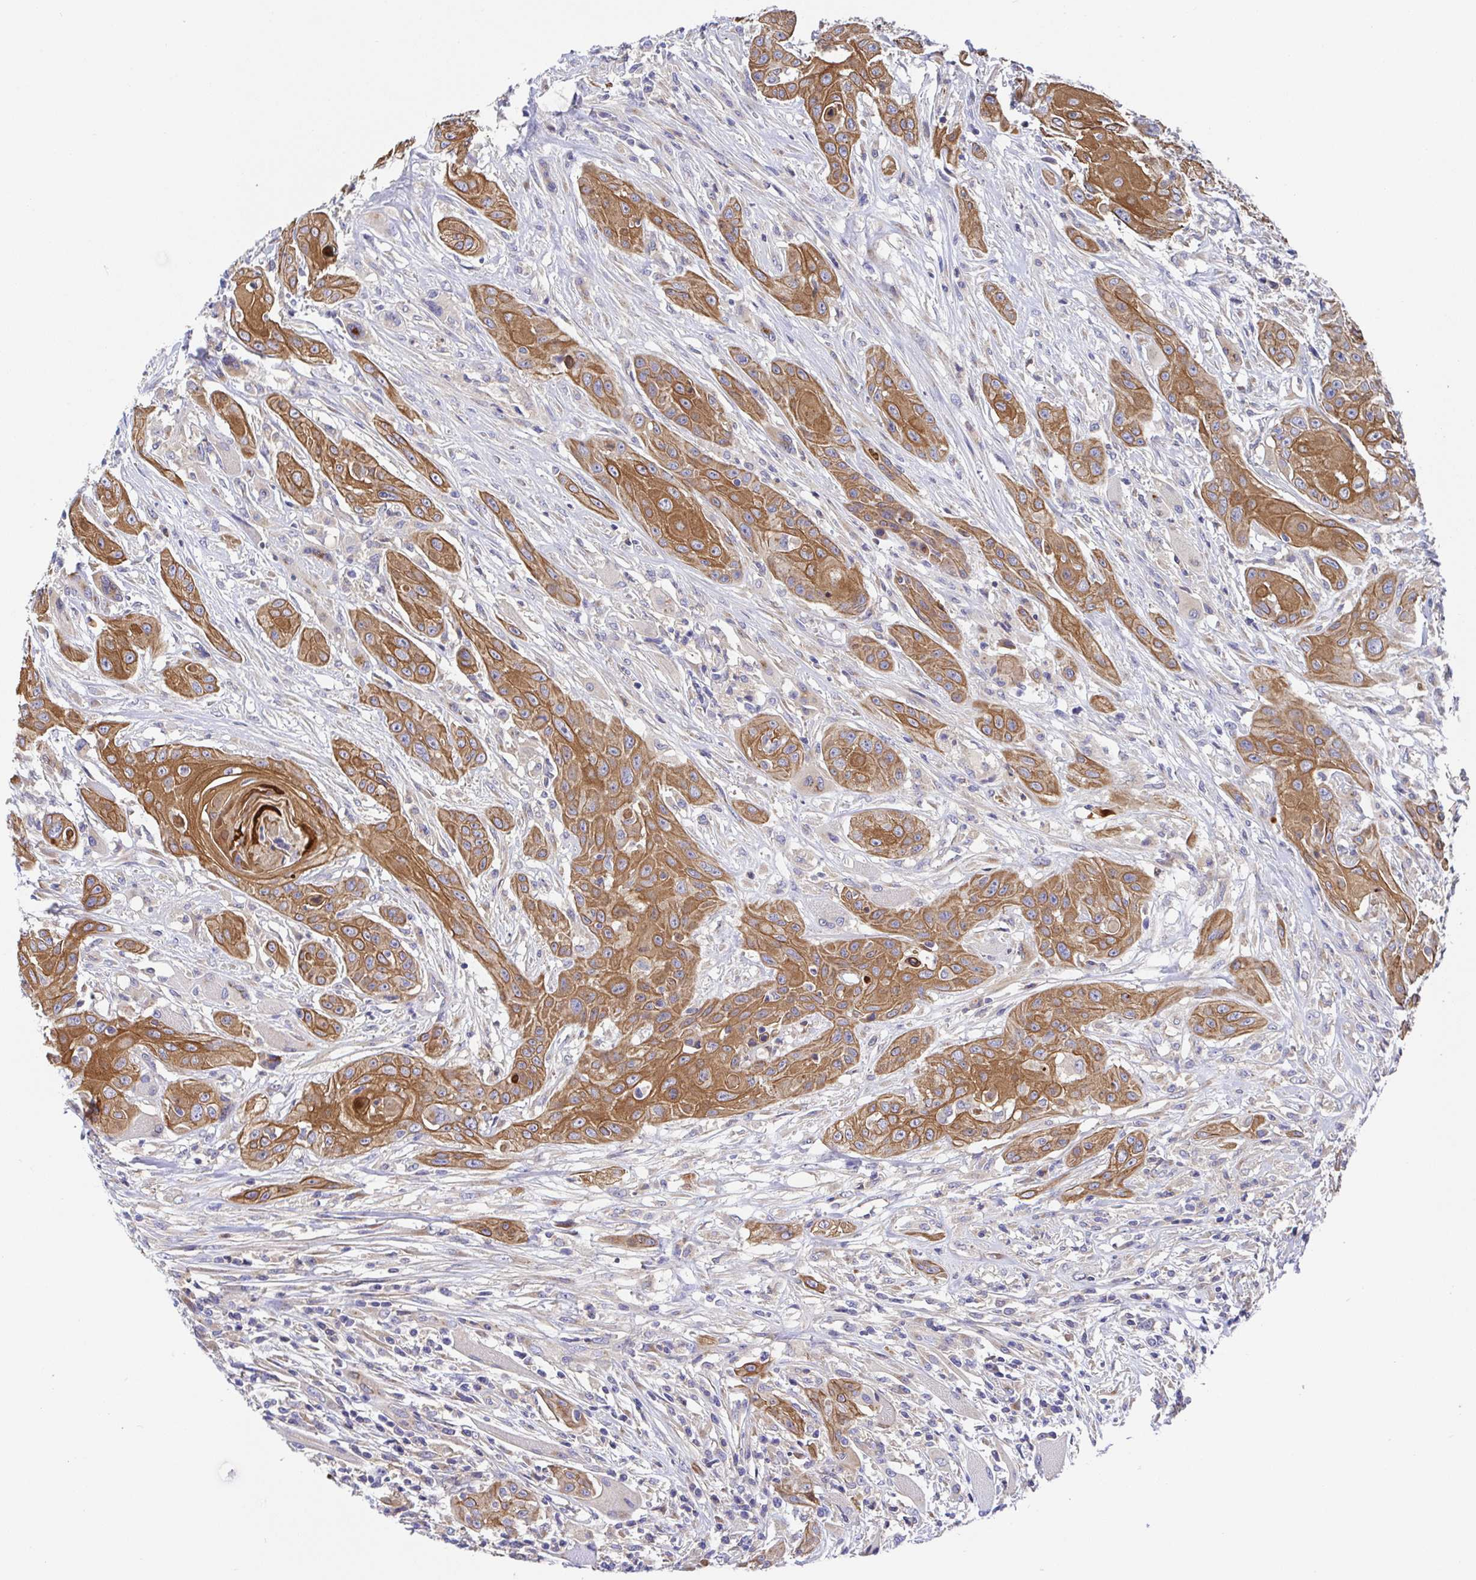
{"staining": {"intensity": "moderate", "quantity": ">75%", "location": "cytoplasmic/membranous"}, "tissue": "head and neck cancer", "cell_type": "Tumor cells", "image_type": "cancer", "snomed": [{"axis": "morphology", "description": "Squamous cell carcinoma, NOS"}, {"axis": "topography", "description": "Oral tissue"}, {"axis": "topography", "description": "Head-Neck"}, {"axis": "topography", "description": "Neck, NOS"}], "caption": "The immunohistochemical stain highlights moderate cytoplasmic/membranous expression in tumor cells of head and neck cancer (squamous cell carcinoma) tissue.", "gene": "GOLGA1", "patient": {"sex": "female", "age": 55}}